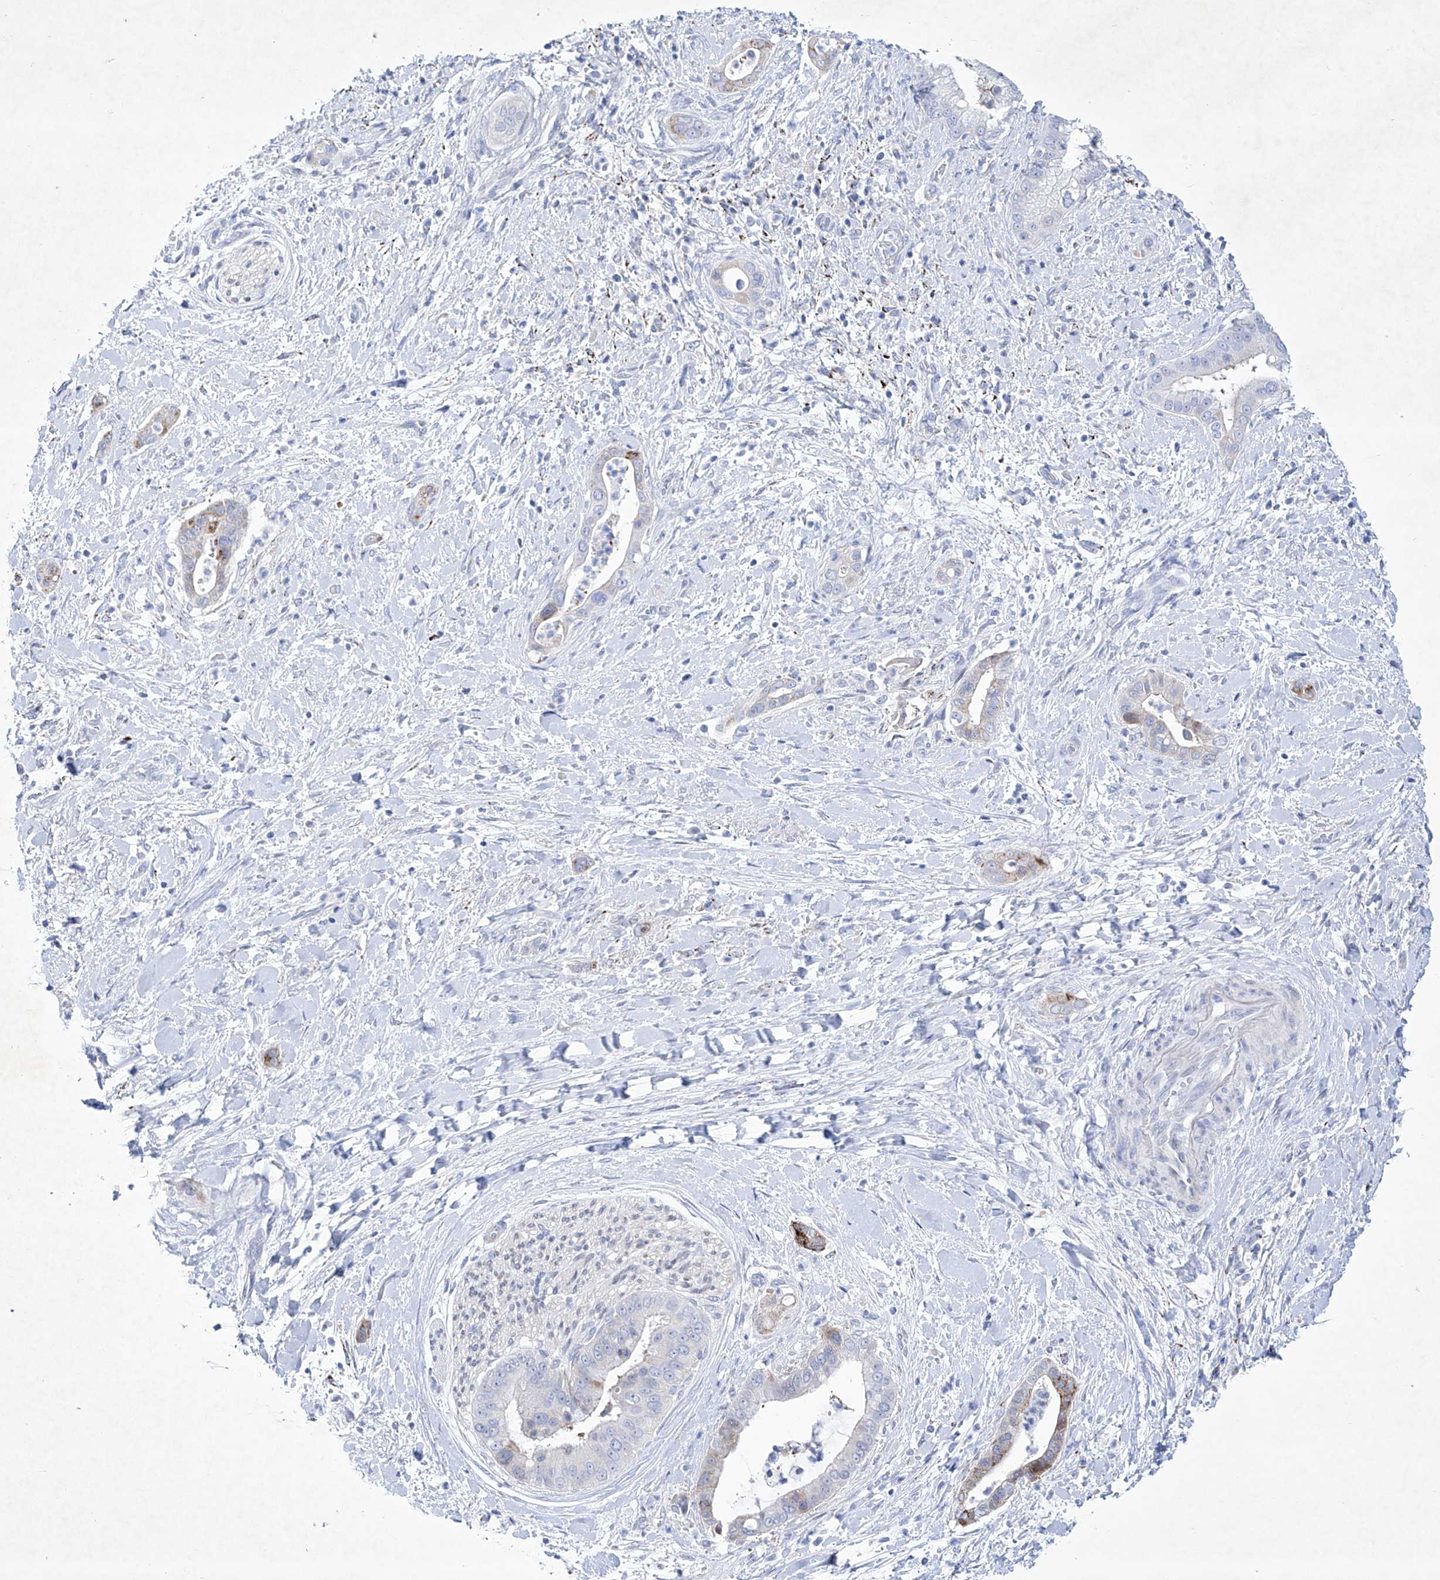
{"staining": {"intensity": "moderate", "quantity": "<25%", "location": "cytoplasmic/membranous"}, "tissue": "liver cancer", "cell_type": "Tumor cells", "image_type": "cancer", "snomed": [{"axis": "morphology", "description": "Cholangiocarcinoma"}, {"axis": "topography", "description": "Liver"}], "caption": "Liver cancer stained for a protein (brown) exhibits moderate cytoplasmic/membranous positive expression in approximately <25% of tumor cells.", "gene": "C1orf87", "patient": {"sex": "female", "age": 54}}